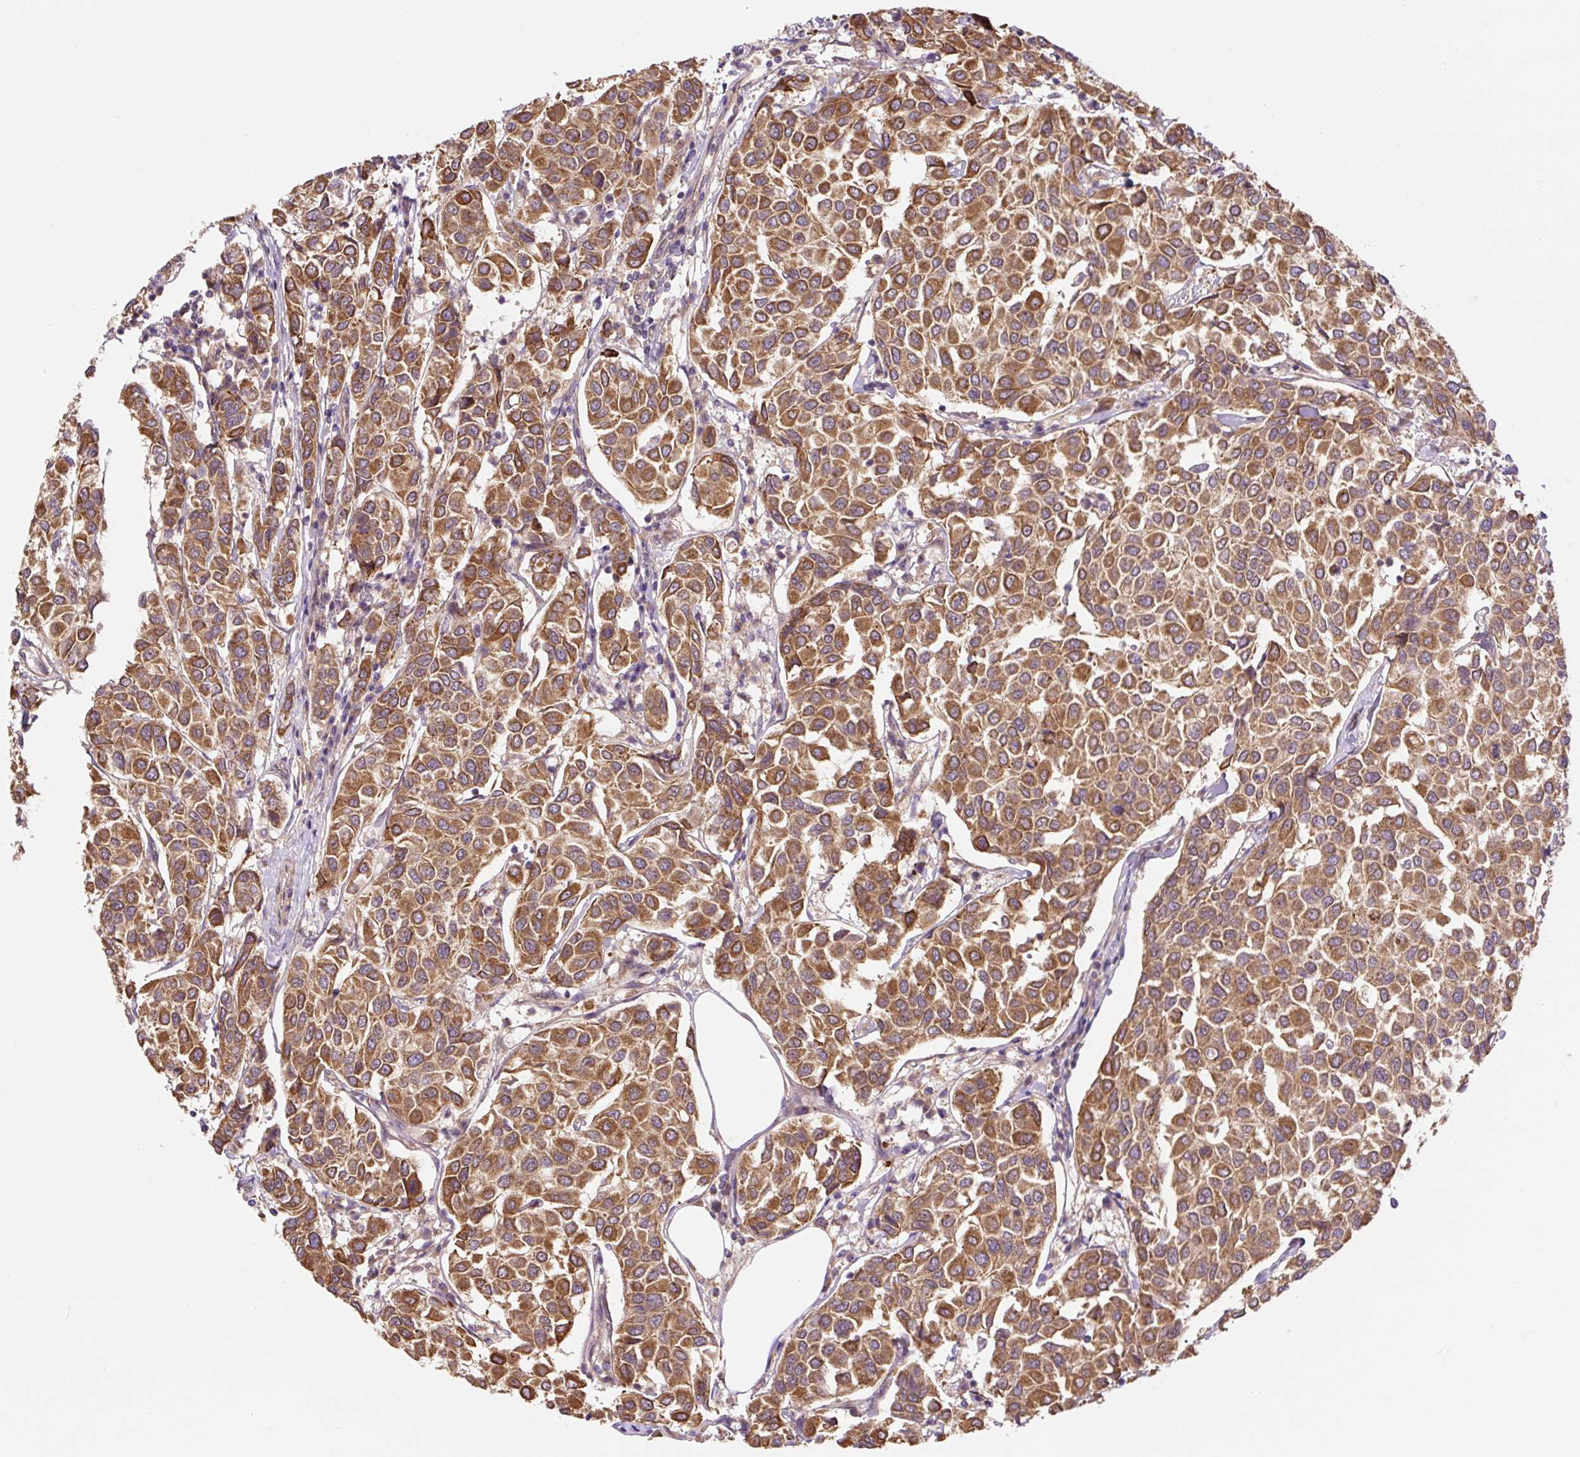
{"staining": {"intensity": "moderate", "quantity": ">75%", "location": "cytoplasmic/membranous"}, "tissue": "breast cancer", "cell_type": "Tumor cells", "image_type": "cancer", "snomed": [{"axis": "morphology", "description": "Duct carcinoma"}, {"axis": "topography", "description": "Breast"}], "caption": "Breast cancer was stained to show a protein in brown. There is medium levels of moderate cytoplasmic/membranous positivity in about >75% of tumor cells.", "gene": "TRIAP1", "patient": {"sex": "female", "age": 55}}